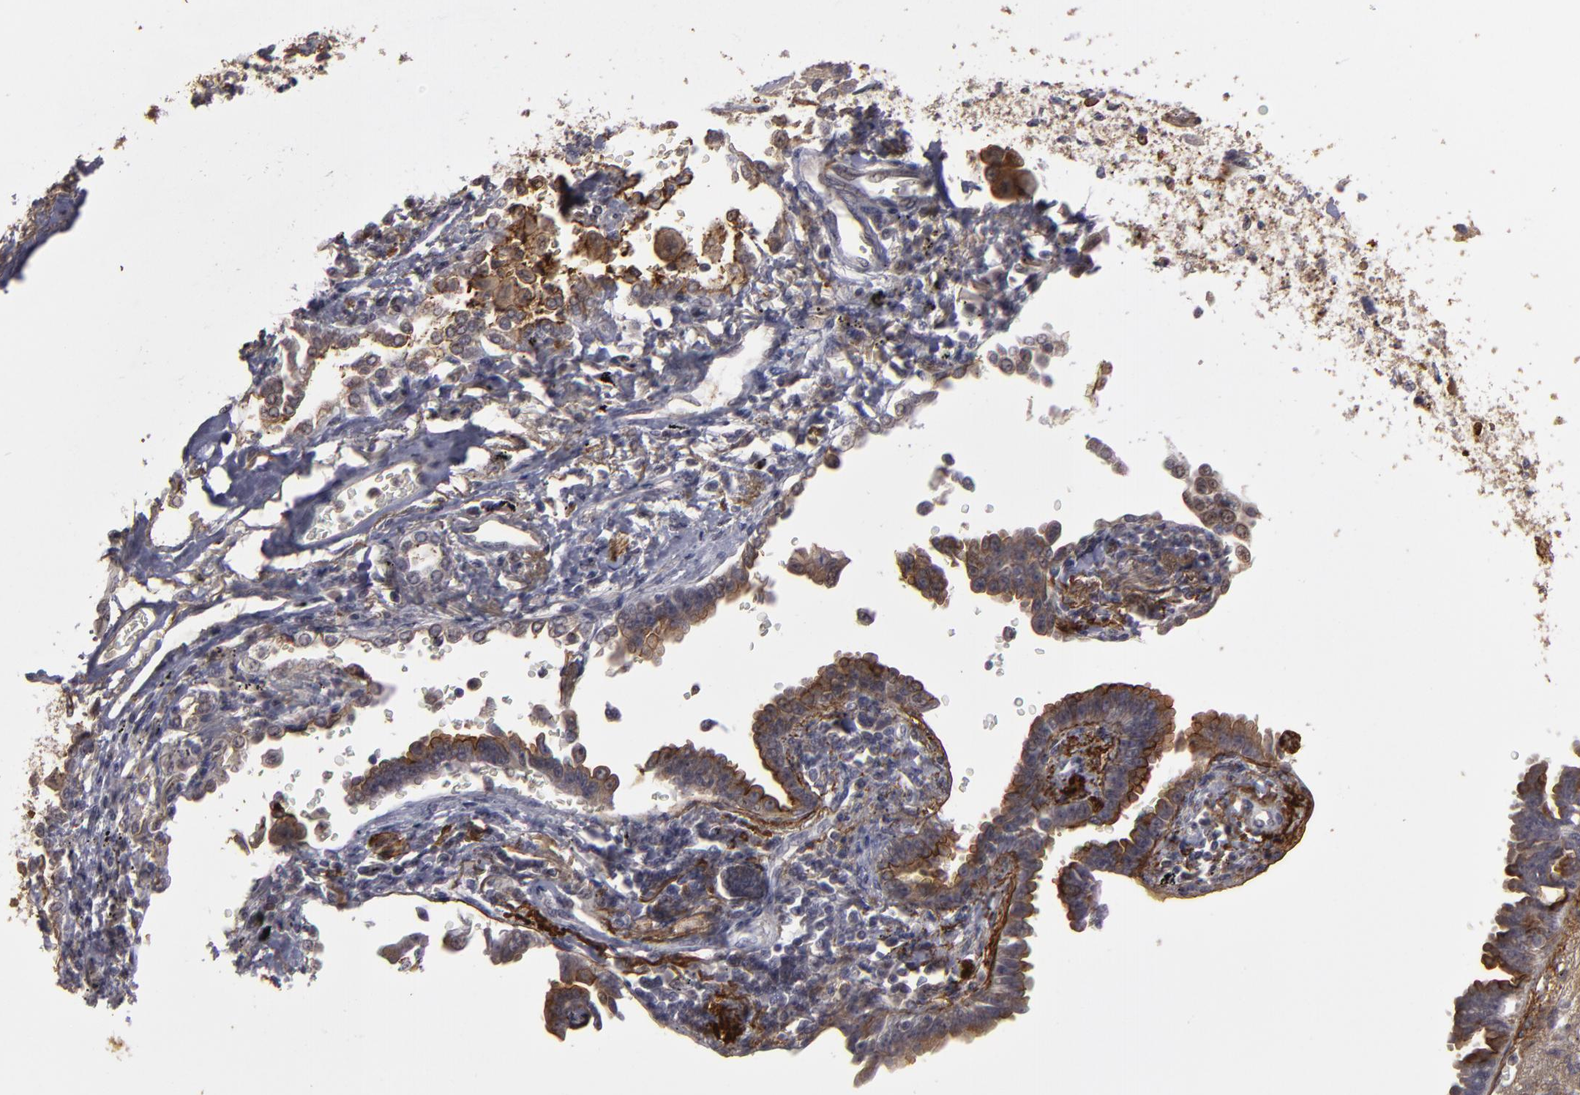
{"staining": {"intensity": "moderate", "quantity": ">75%", "location": "cytoplasmic/membranous"}, "tissue": "lung cancer", "cell_type": "Tumor cells", "image_type": "cancer", "snomed": [{"axis": "morphology", "description": "Adenocarcinoma, NOS"}, {"axis": "topography", "description": "Lung"}], "caption": "The photomicrograph shows immunohistochemical staining of lung cancer (adenocarcinoma). There is moderate cytoplasmic/membranous staining is seen in approximately >75% of tumor cells.", "gene": "CD55", "patient": {"sex": "female", "age": 64}}